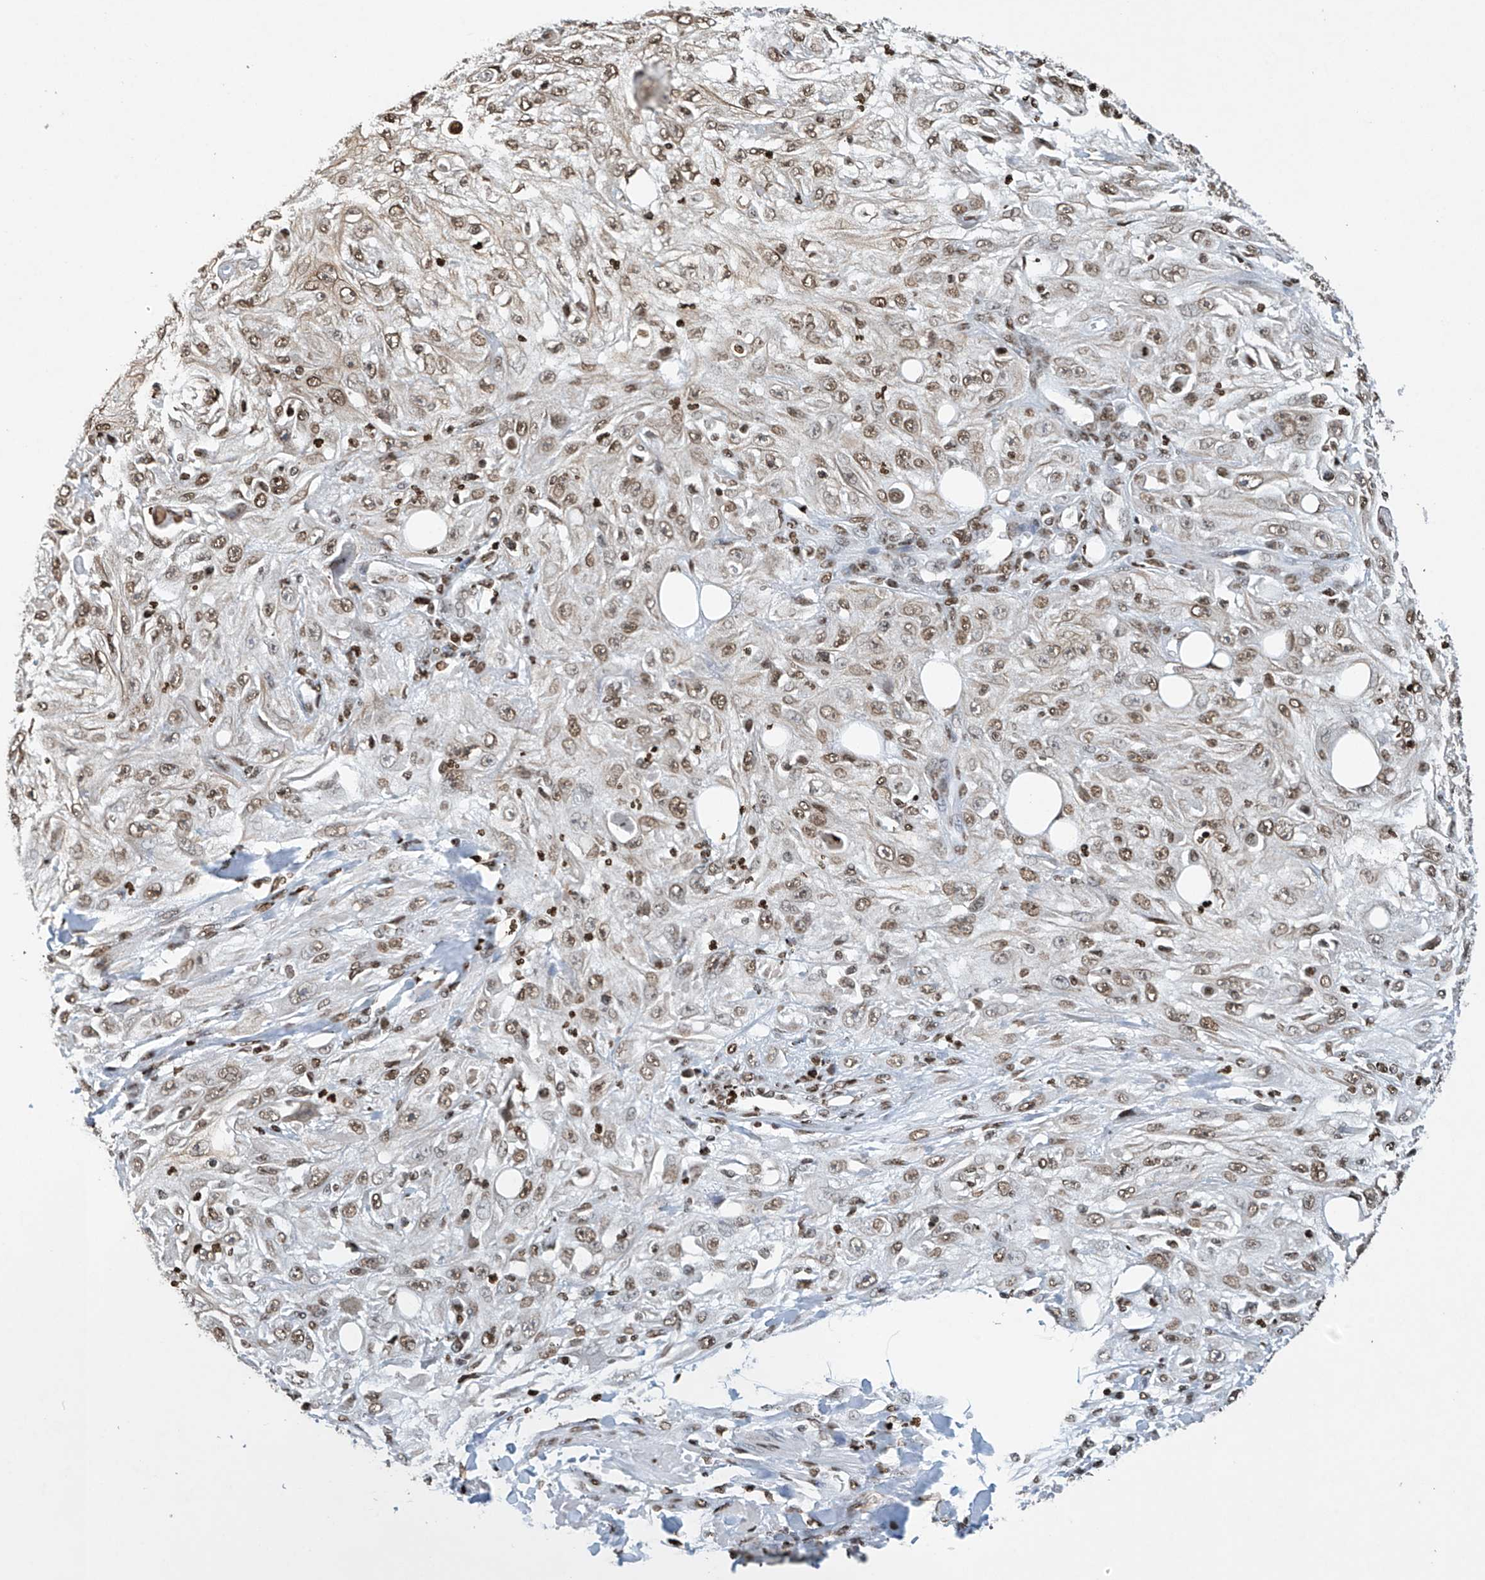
{"staining": {"intensity": "moderate", "quantity": ">75%", "location": "nuclear"}, "tissue": "skin cancer", "cell_type": "Tumor cells", "image_type": "cancer", "snomed": [{"axis": "morphology", "description": "Squamous cell carcinoma, NOS"}, {"axis": "topography", "description": "Skin"}], "caption": "Immunohistochemistry (IHC) staining of skin squamous cell carcinoma, which exhibits medium levels of moderate nuclear positivity in about >75% of tumor cells indicating moderate nuclear protein staining. The staining was performed using DAB (3,3'-diaminobenzidine) (brown) for protein detection and nuclei were counterstained in hematoxylin (blue).", "gene": "H4C16", "patient": {"sex": "male", "age": 75}}